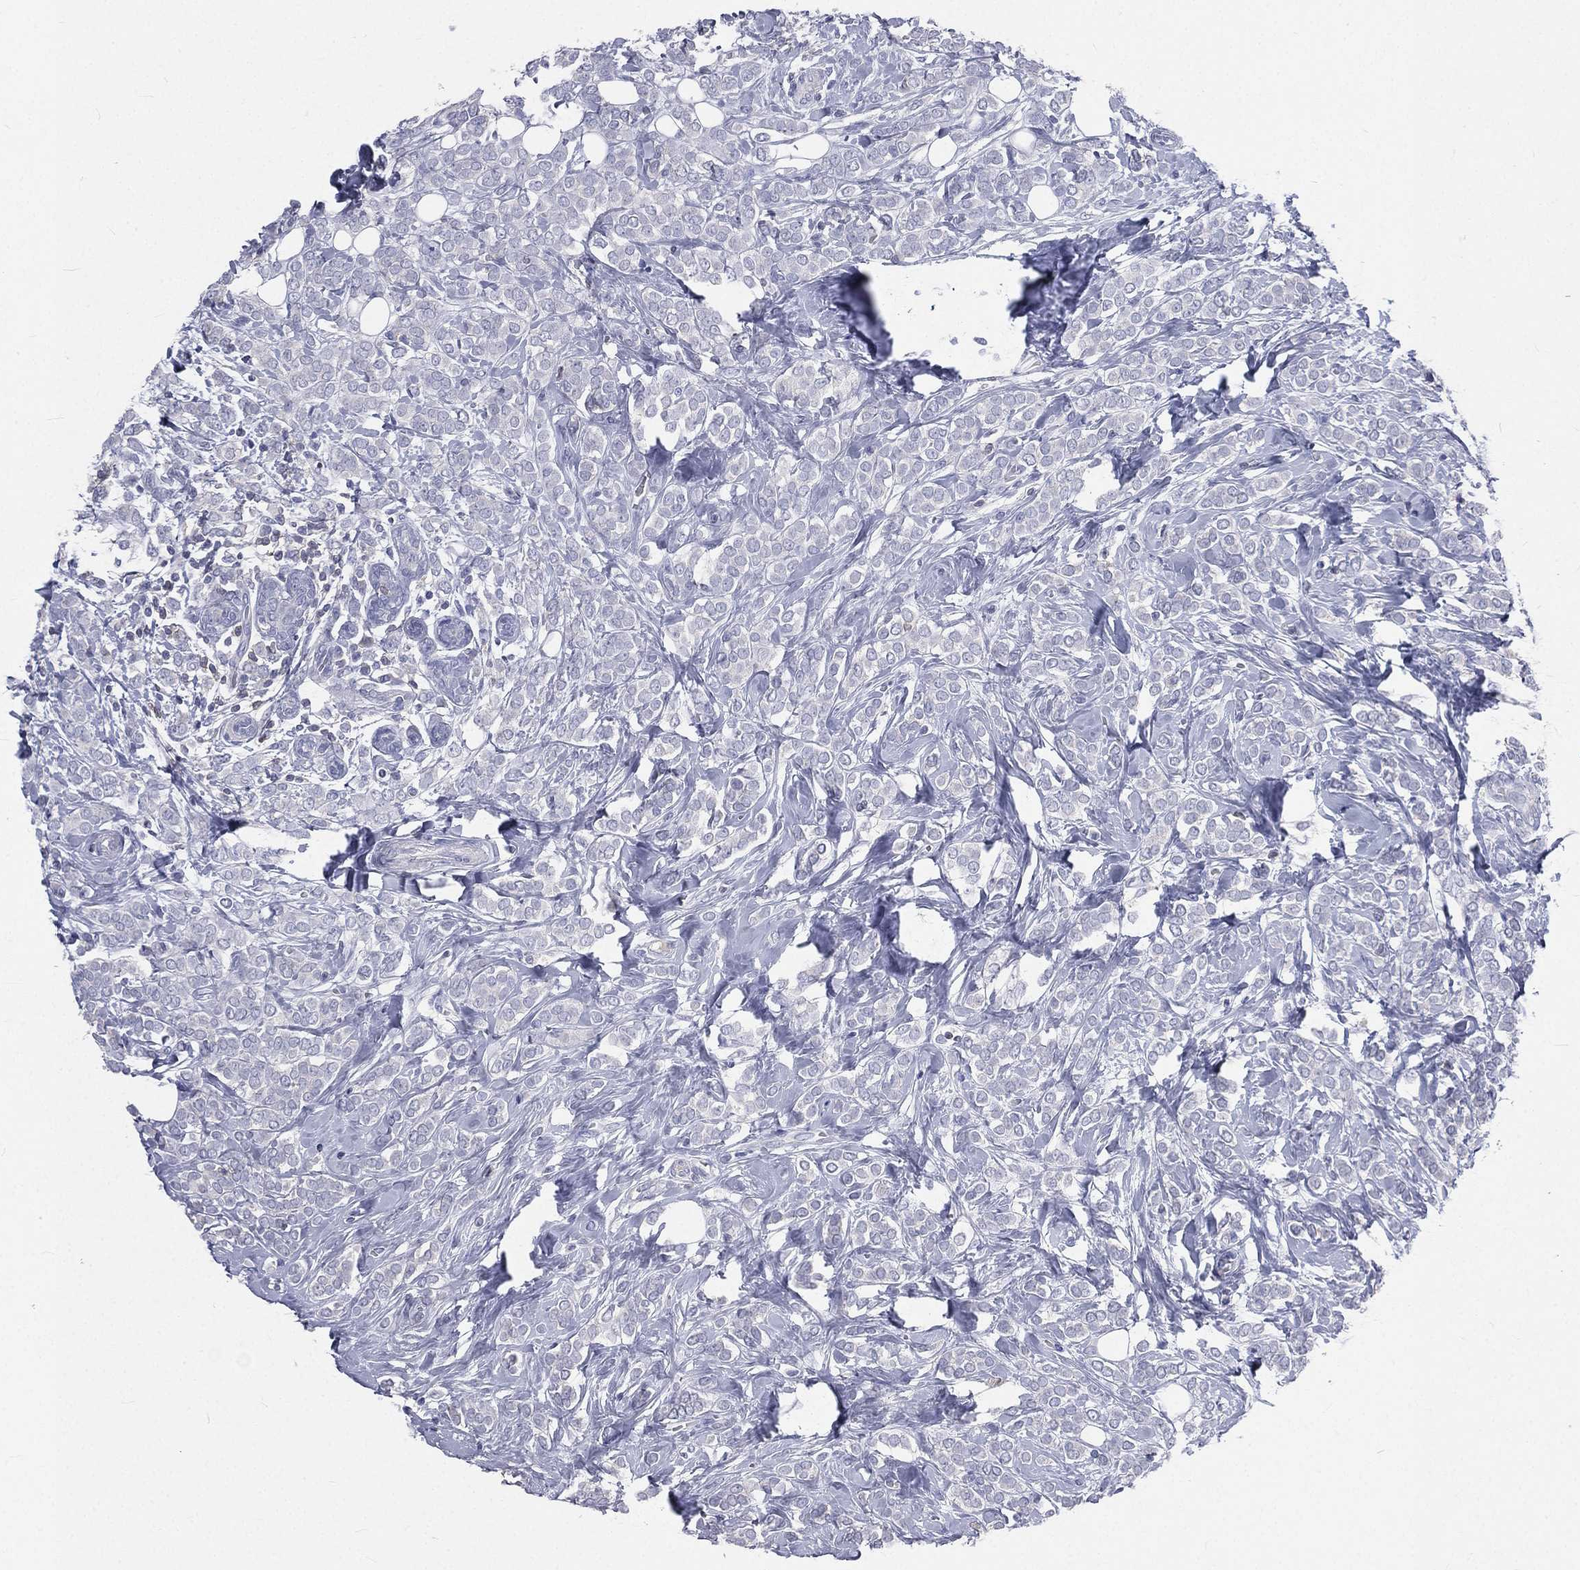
{"staining": {"intensity": "negative", "quantity": "none", "location": "none"}, "tissue": "breast cancer", "cell_type": "Tumor cells", "image_type": "cancer", "snomed": [{"axis": "morphology", "description": "Lobular carcinoma"}, {"axis": "topography", "description": "Breast"}], "caption": "Tumor cells are negative for protein expression in human breast cancer (lobular carcinoma).", "gene": "CD3D", "patient": {"sex": "female", "age": 49}}